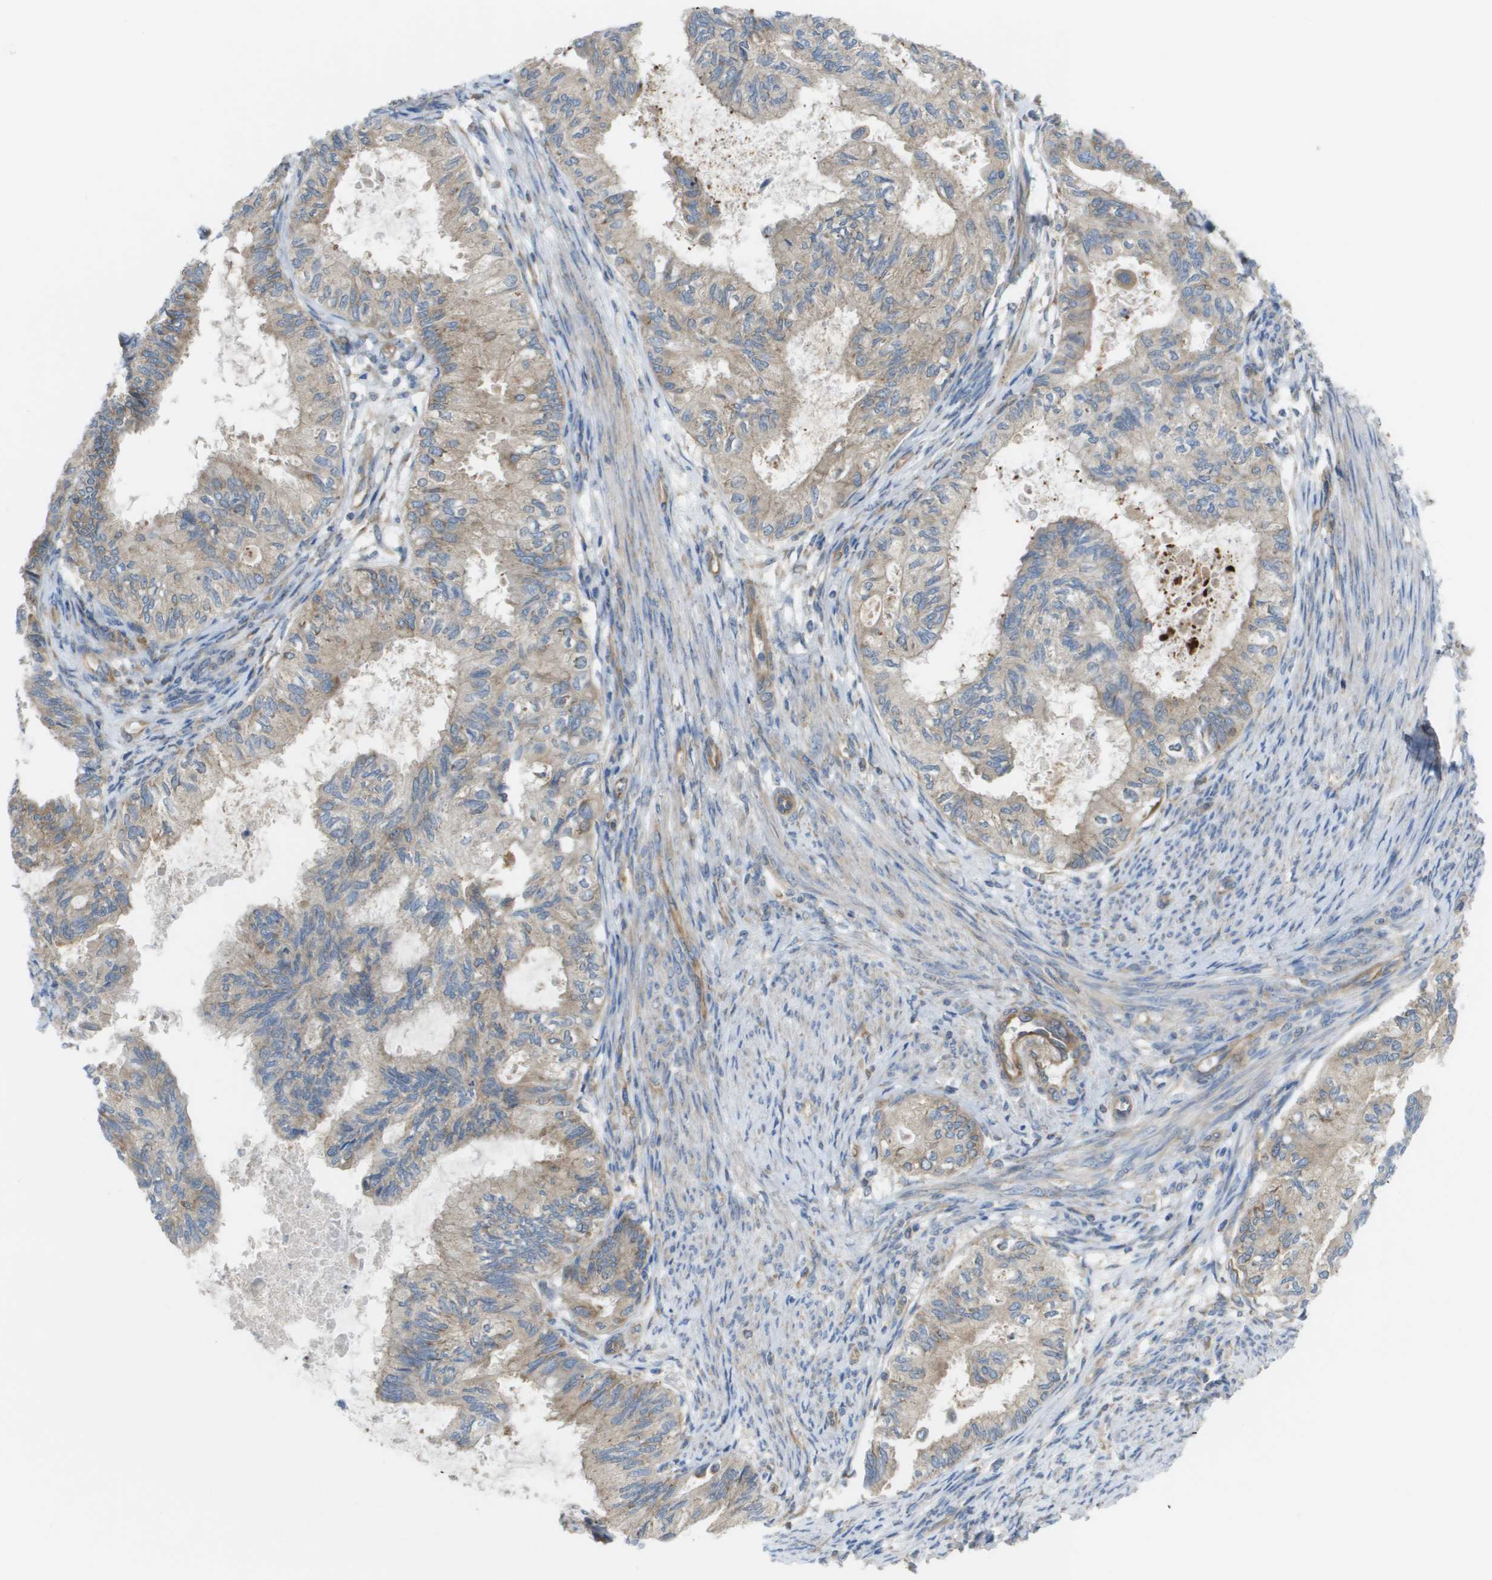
{"staining": {"intensity": "weak", "quantity": "25%-75%", "location": "cytoplasmic/membranous"}, "tissue": "cervical cancer", "cell_type": "Tumor cells", "image_type": "cancer", "snomed": [{"axis": "morphology", "description": "Normal tissue, NOS"}, {"axis": "morphology", "description": "Adenocarcinoma, NOS"}, {"axis": "topography", "description": "Cervix"}, {"axis": "topography", "description": "Endometrium"}], "caption": "Brown immunohistochemical staining in cervical cancer exhibits weak cytoplasmic/membranous expression in about 25%-75% of tumor cells. The staining was performed using DAB (3,3'-diaminobenzidine), with brown indicating positive protein expression. Nuclei are stained blue with hematoxylin.", "gene": "EIF4G2", "patient": {"sex": "female", "age": 86}}